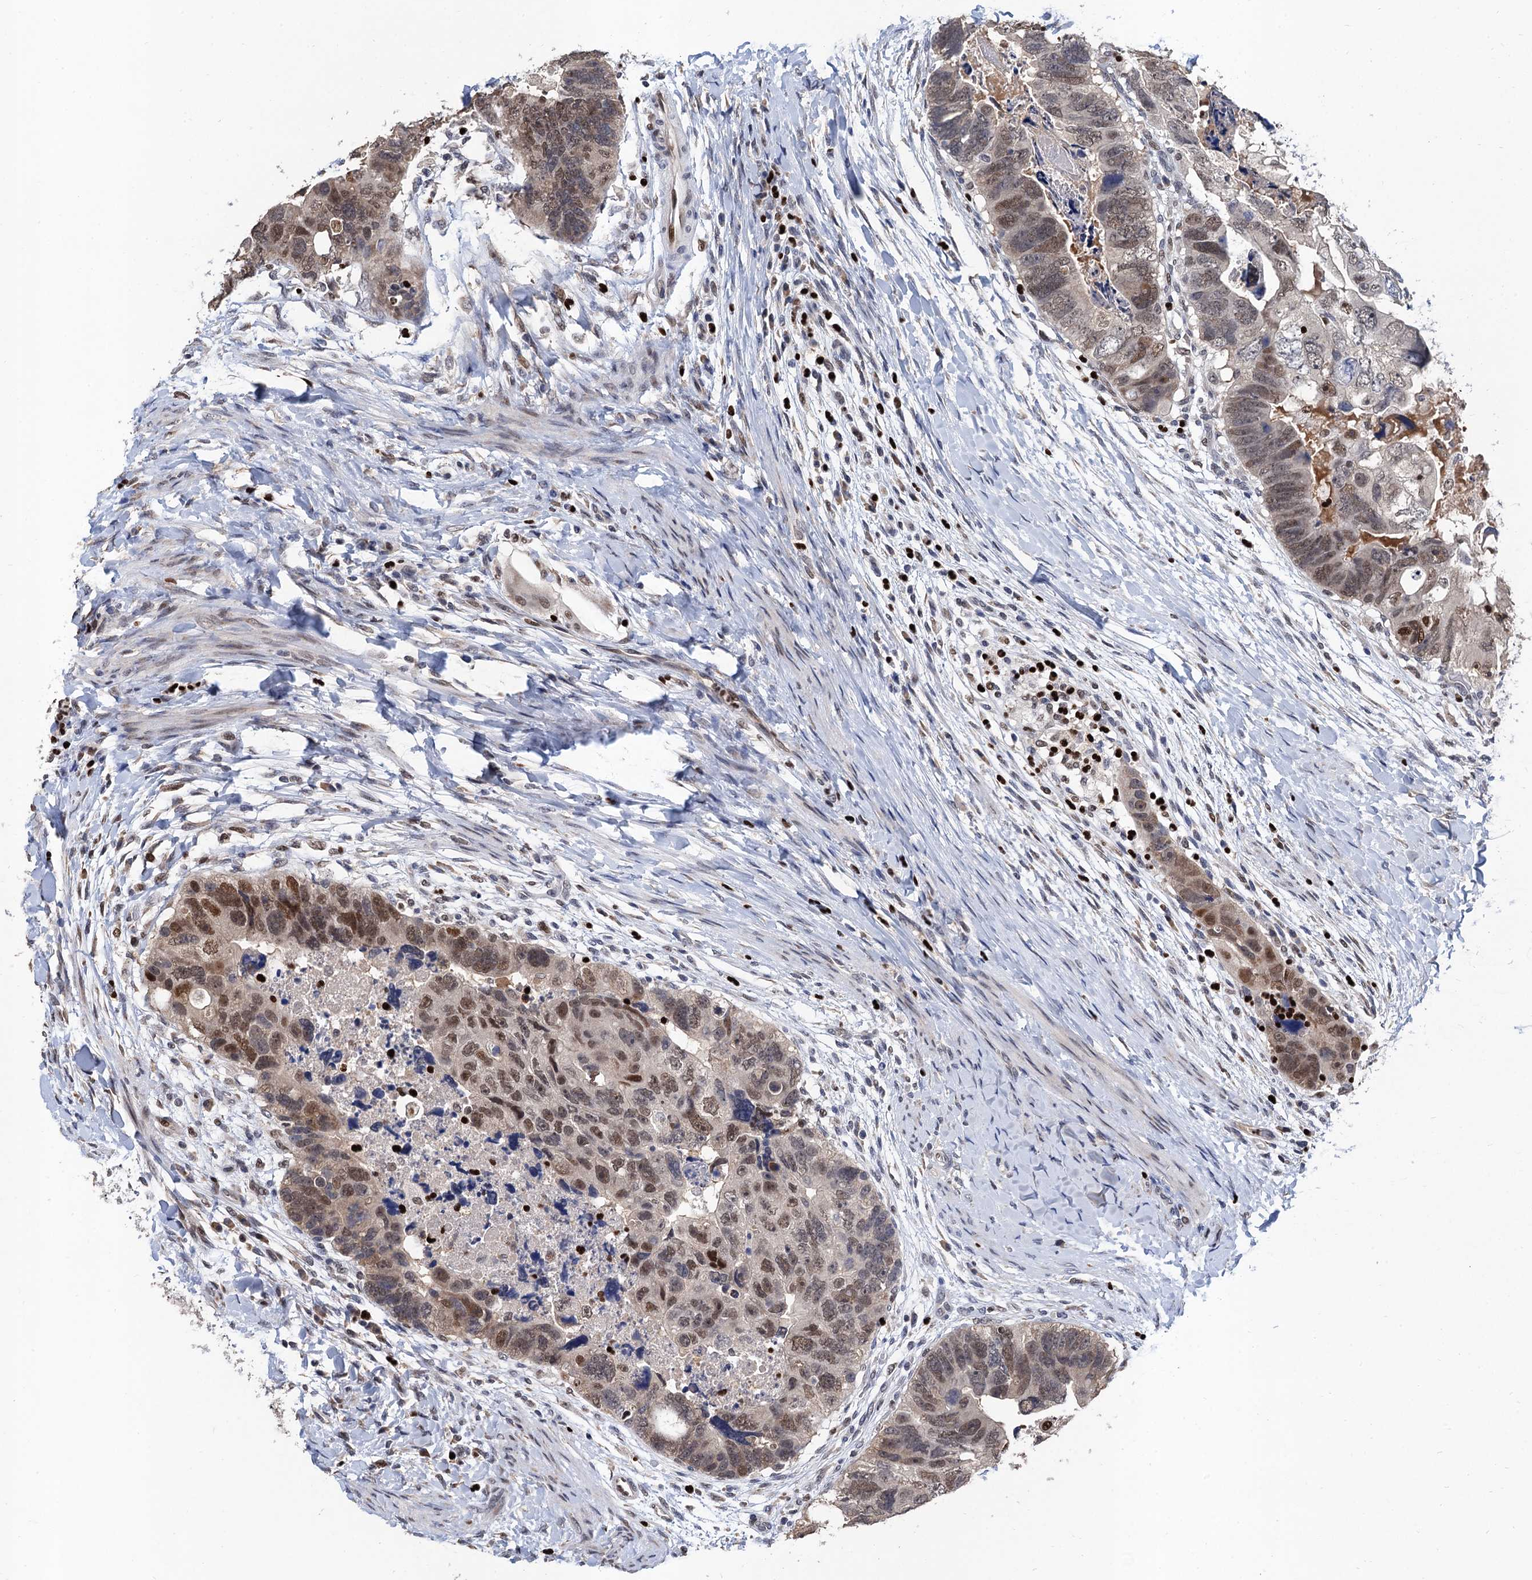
{"staining": {"intensity": "moderate", "quantity": ">75%", "location": "nuclear"}, "tissue": "colorectal cancer", "cell_type": "Tumor cells", "image_type": "cancer", "snomed": [{"axis": "morphology", "description": "Adenocarcinoma, NOS"}, {"axis": "topography", "description": "Rectum"}], "caption": "Immunohistochemistry (IHC) histopathology image of colorectal cancer (adenocarcinoma) stained for a protein (brown), which reveals medium levels of moderate nuclear positivity in approximately >75% of tumor cells.", "gene": "TSEN34", "patient": {"sex": "male", "age": 59}}